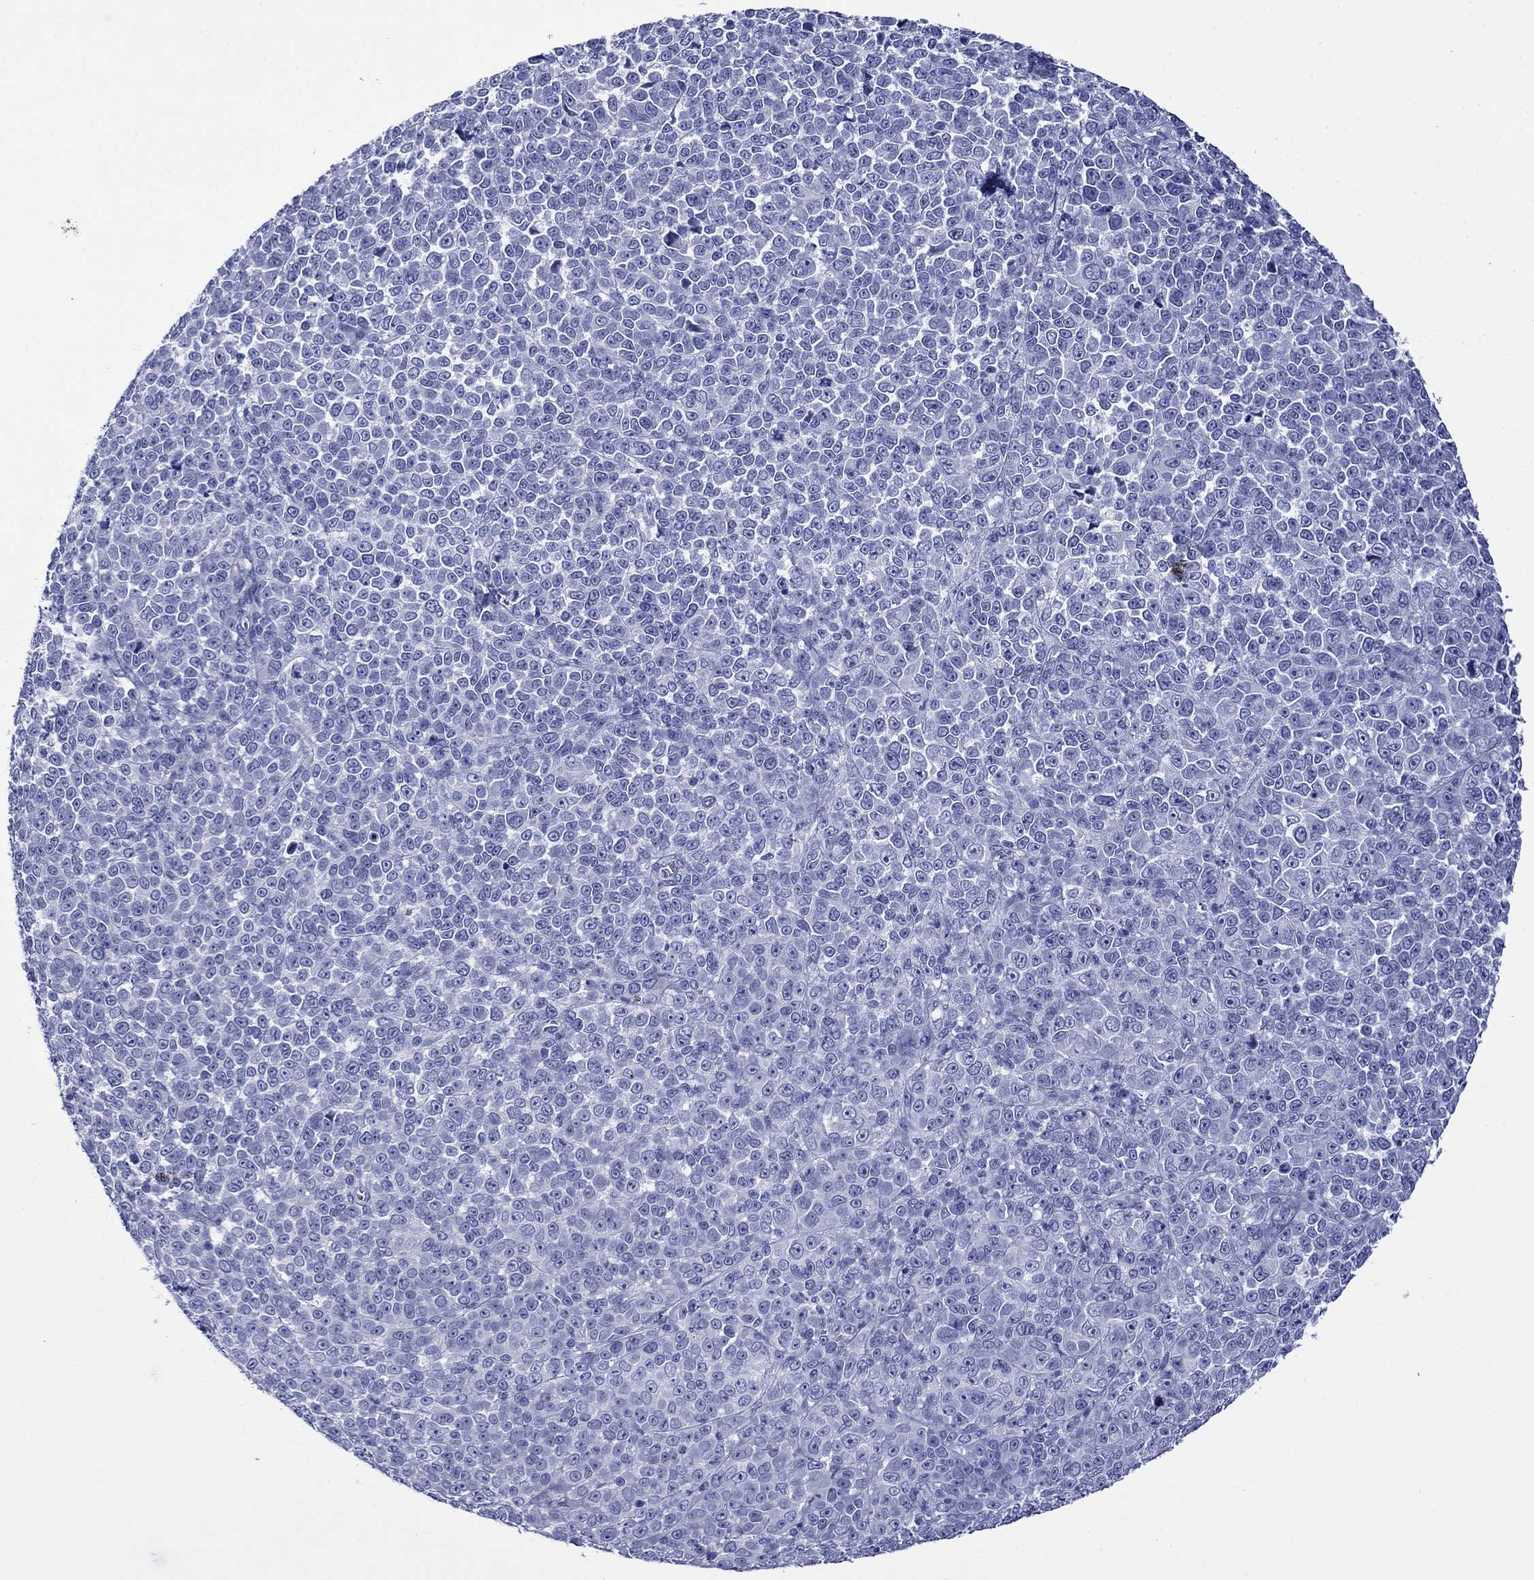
{"staining": {"intensity": "negative", "quantity": "none", "location": "none"}, "tissue": "melanoma", "cell_type": "Tumor cells", "image_type": "cancer", "snomed": [{"axis": "morphology", "description": "Malignant melanoma, NOS"}, {"axis": "topography", "description": "Skin"}], "caption": "Immunohistochemical staining of human malignant melanoma shows no significant positivity in tumor cells.", "gene": "ROM1", "patient": {"sex": "female", "age": 95}}